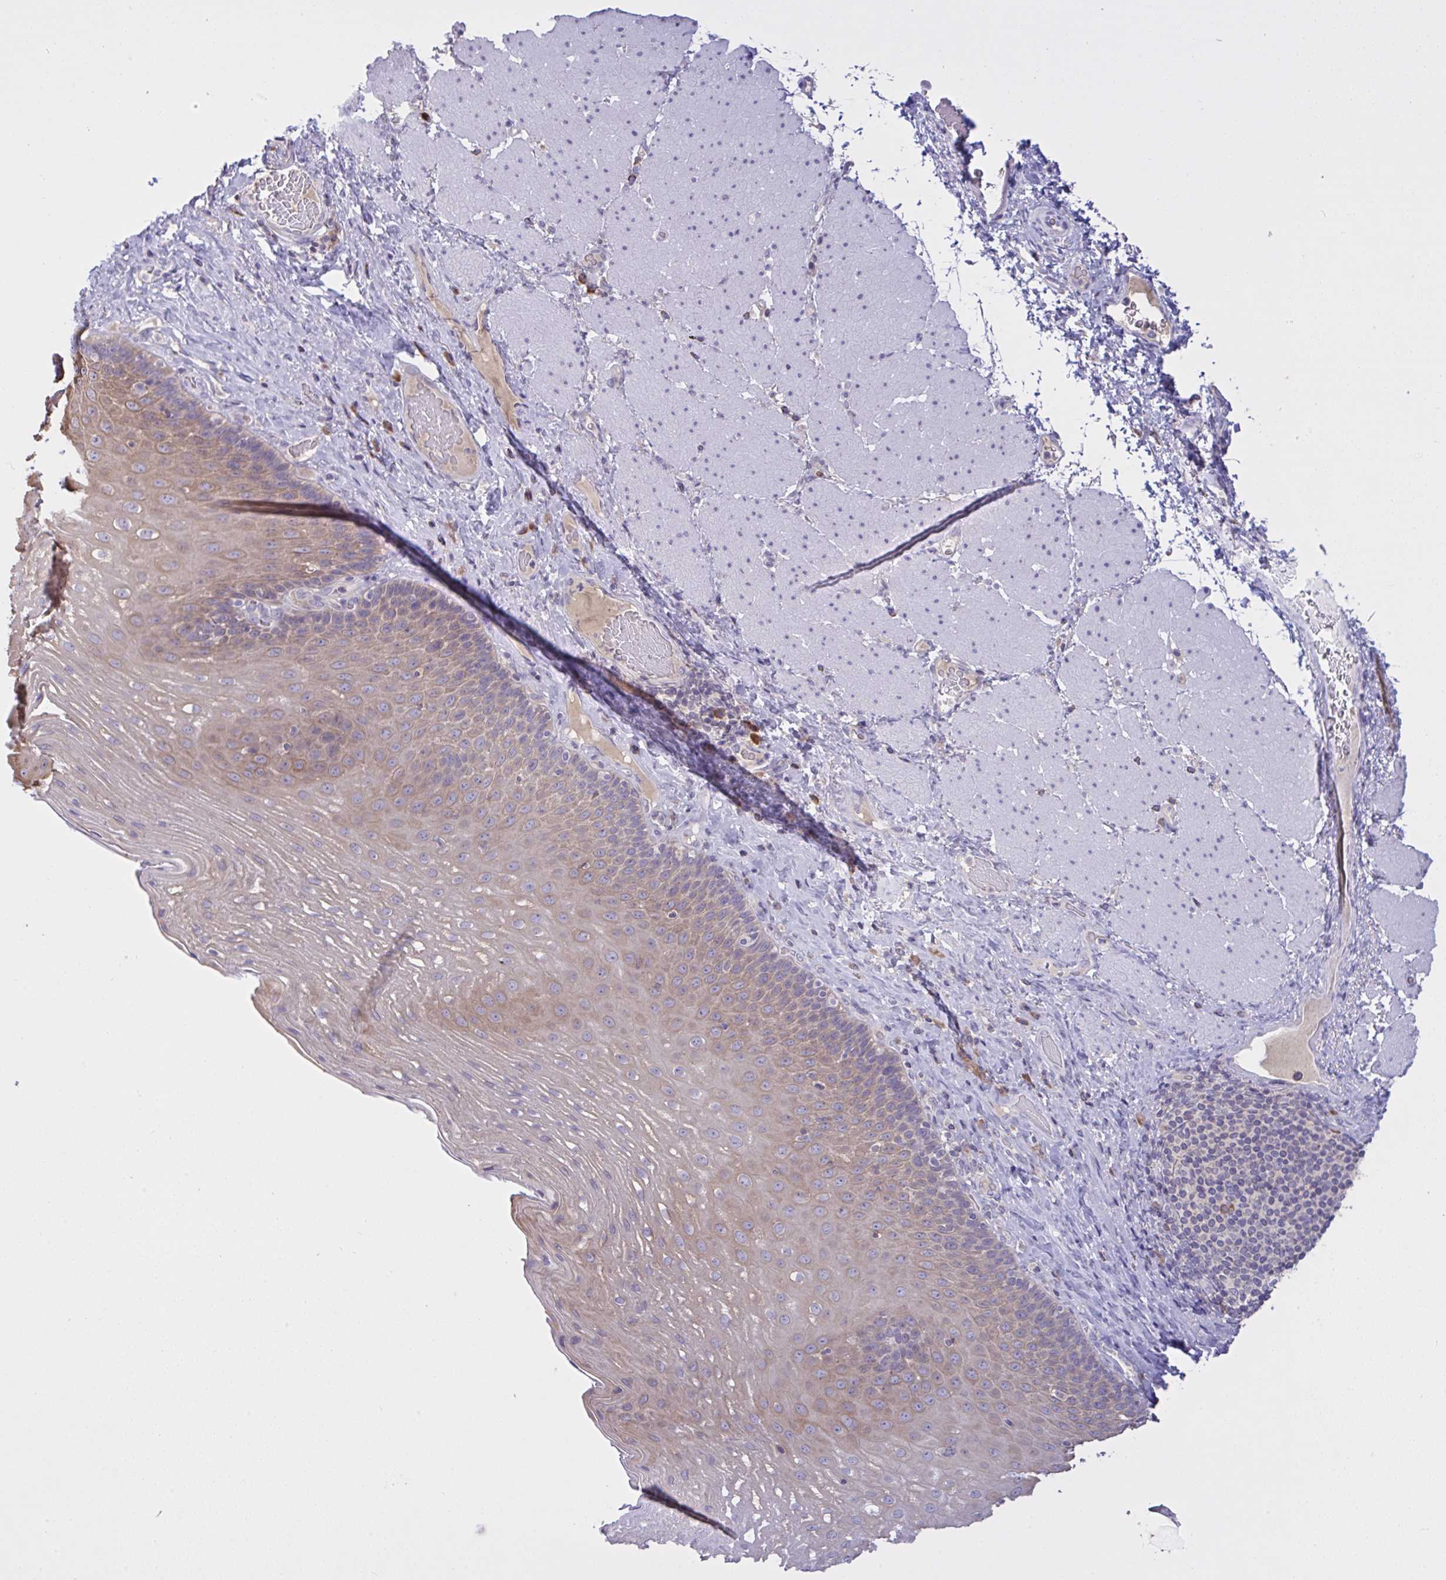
{"staining": {"intensity": "weak", "quantity": "25%-75%", "location": "cytoplasmic/membranous"}, "tissue": "esophagus", "cell_type": "Squamous epithelial cells", "image_type": "normal", "snomed": [{"axis": "morphology", "description": "Normal tissue, NOS"}, {"axis": "topography", "description": "Esophagus"}], "caption": "An image of esophagus stained for a protein reveals weak cytoplasmic/membranous brown staining in squamous epithelial cells.", "gene": "TMEM41A", "patient": {"sex": "male", "age": 62}}